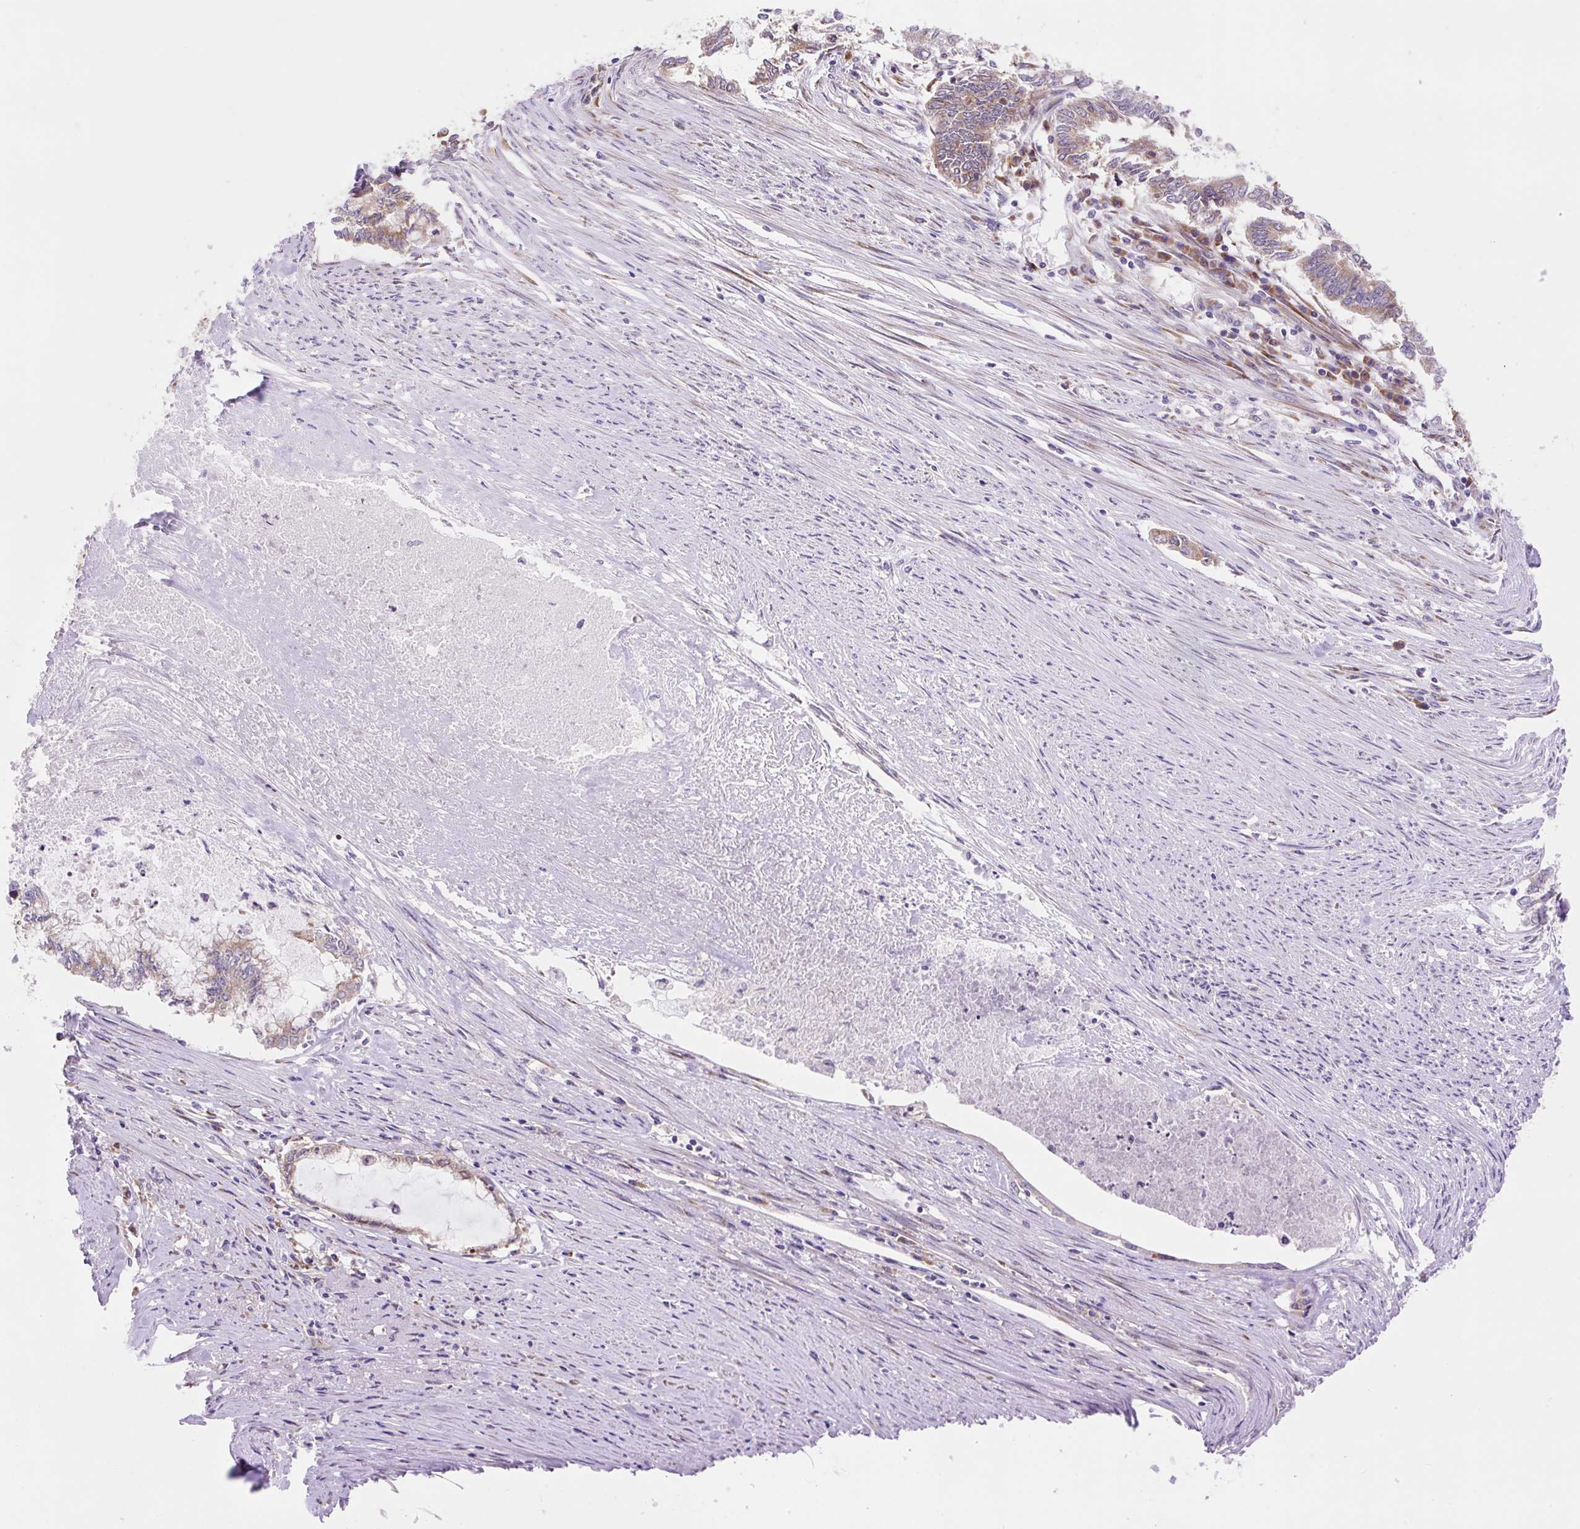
{"staining": {"intensity": "moderate", "quantity": "25%-75%", "location": "cytoplasmic/membranous"}, "tissue": "endometrial cancer", "cell_type": "Tumor cells", "image_type": "cancer", "snomed": [{"axis": "morphology", "description": "Adenocarcinoma, NOS"}, {"axis": "topography", "description": "Endometrium"}], "caption": "An image showing moderate cytoplasmic/membranous staining in approximately 25%-75% of tumor cells in endometrial cancer (adenocarcinoma), as visualized by brown immunohistochemical staining.", "gene": "GPR45", "patient": {"sex": "female", "age": 79}}